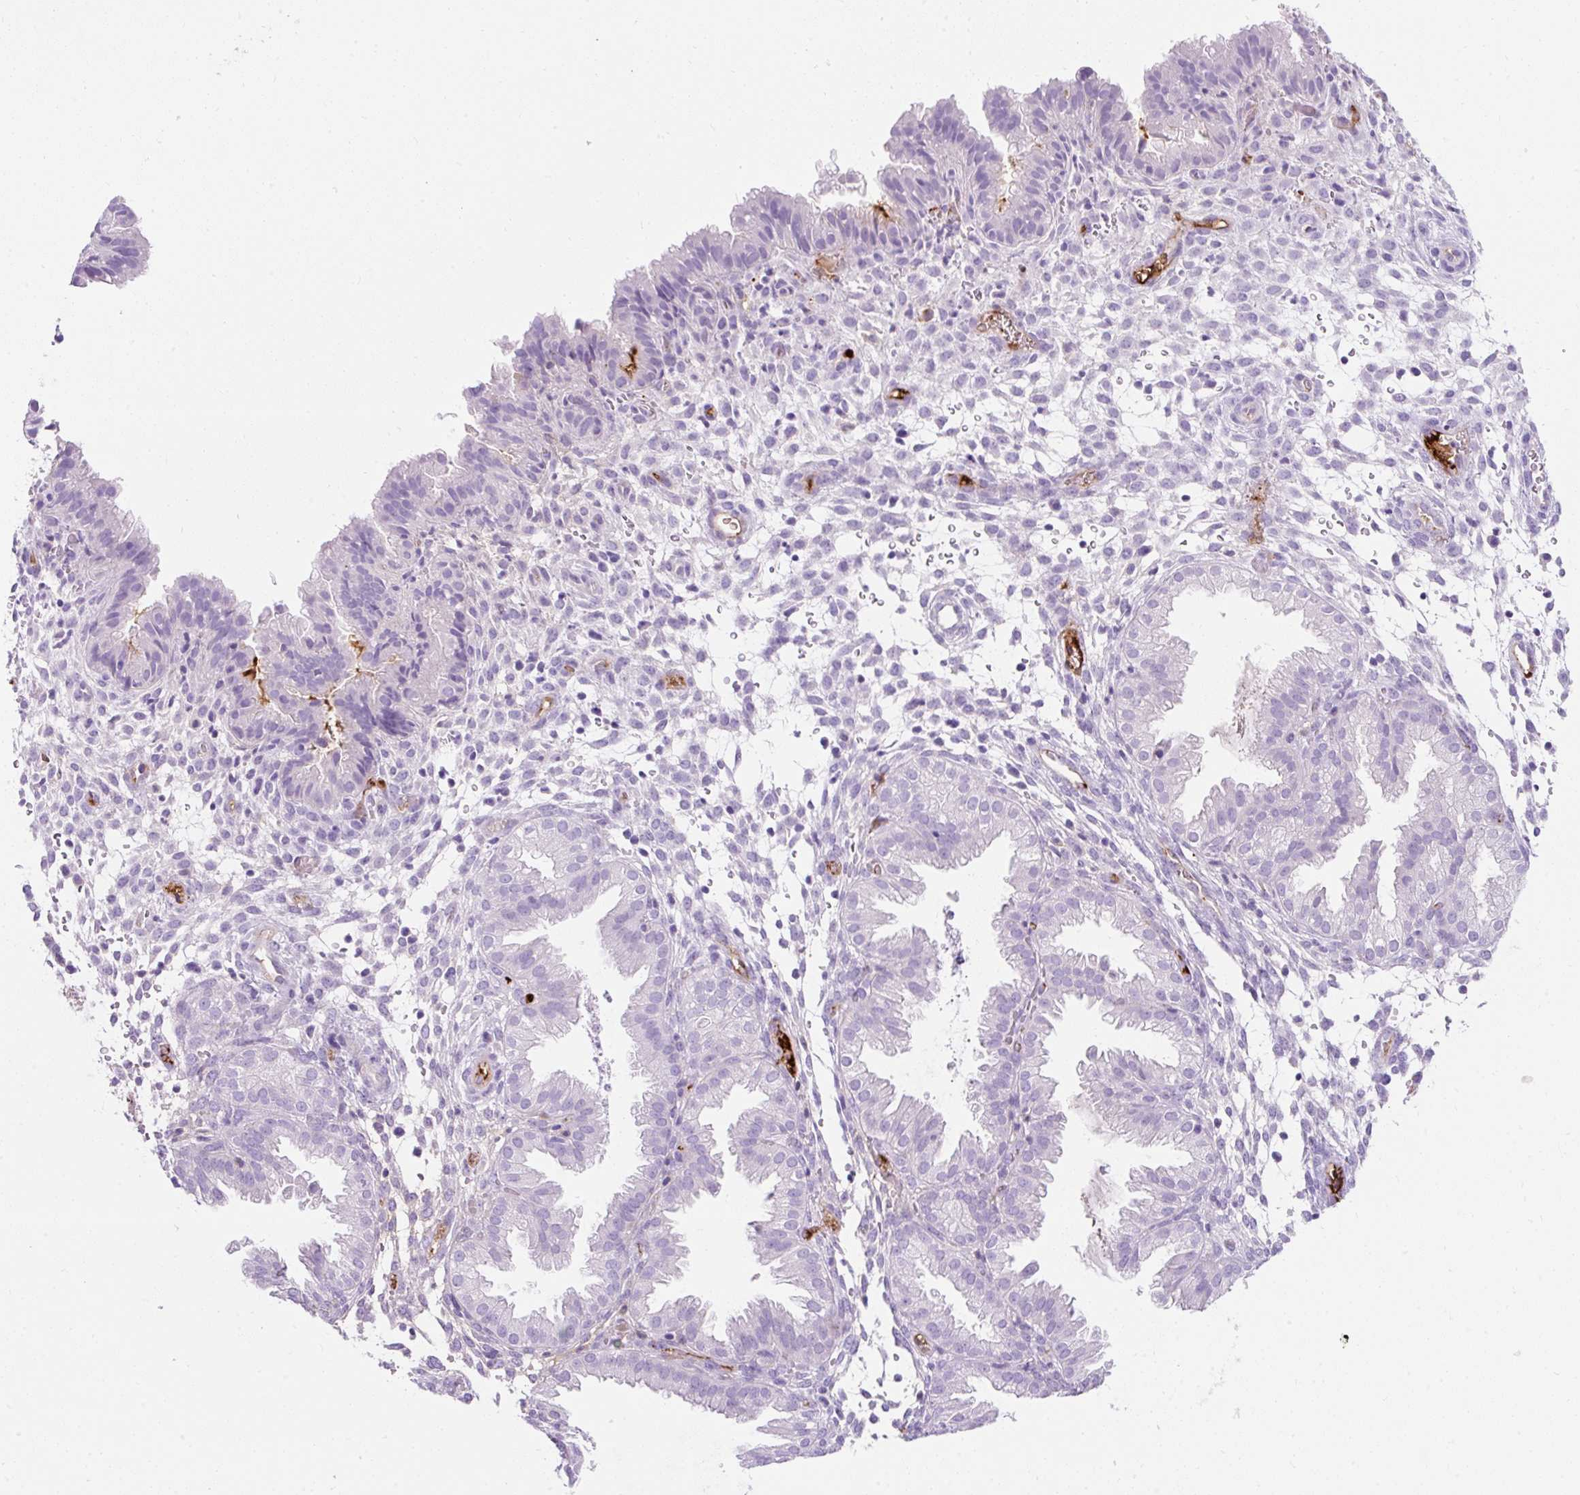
{"staining": {"intensity": "negative", "quantity": "none", "location": "none"}, "tissue": "endometrium", "cell_type": "Cells in endometrial stroma", "image_type": "normal", "snomed": [{"axis": "morphology", "description": "Normal tissue, NOS"}, {"axis": "topography", "description": "Endometrium"}], "caption": "High magnification brightfield microscopy of normal endometrium stained with DAB (3,3'-diaminobenzidine) (brown) and counterstained with hematoxylin (blue): cells in endometrial stroma show no significant expression.", "gene": "APOC2", "patient": {"sex": "female", "age": 33}}